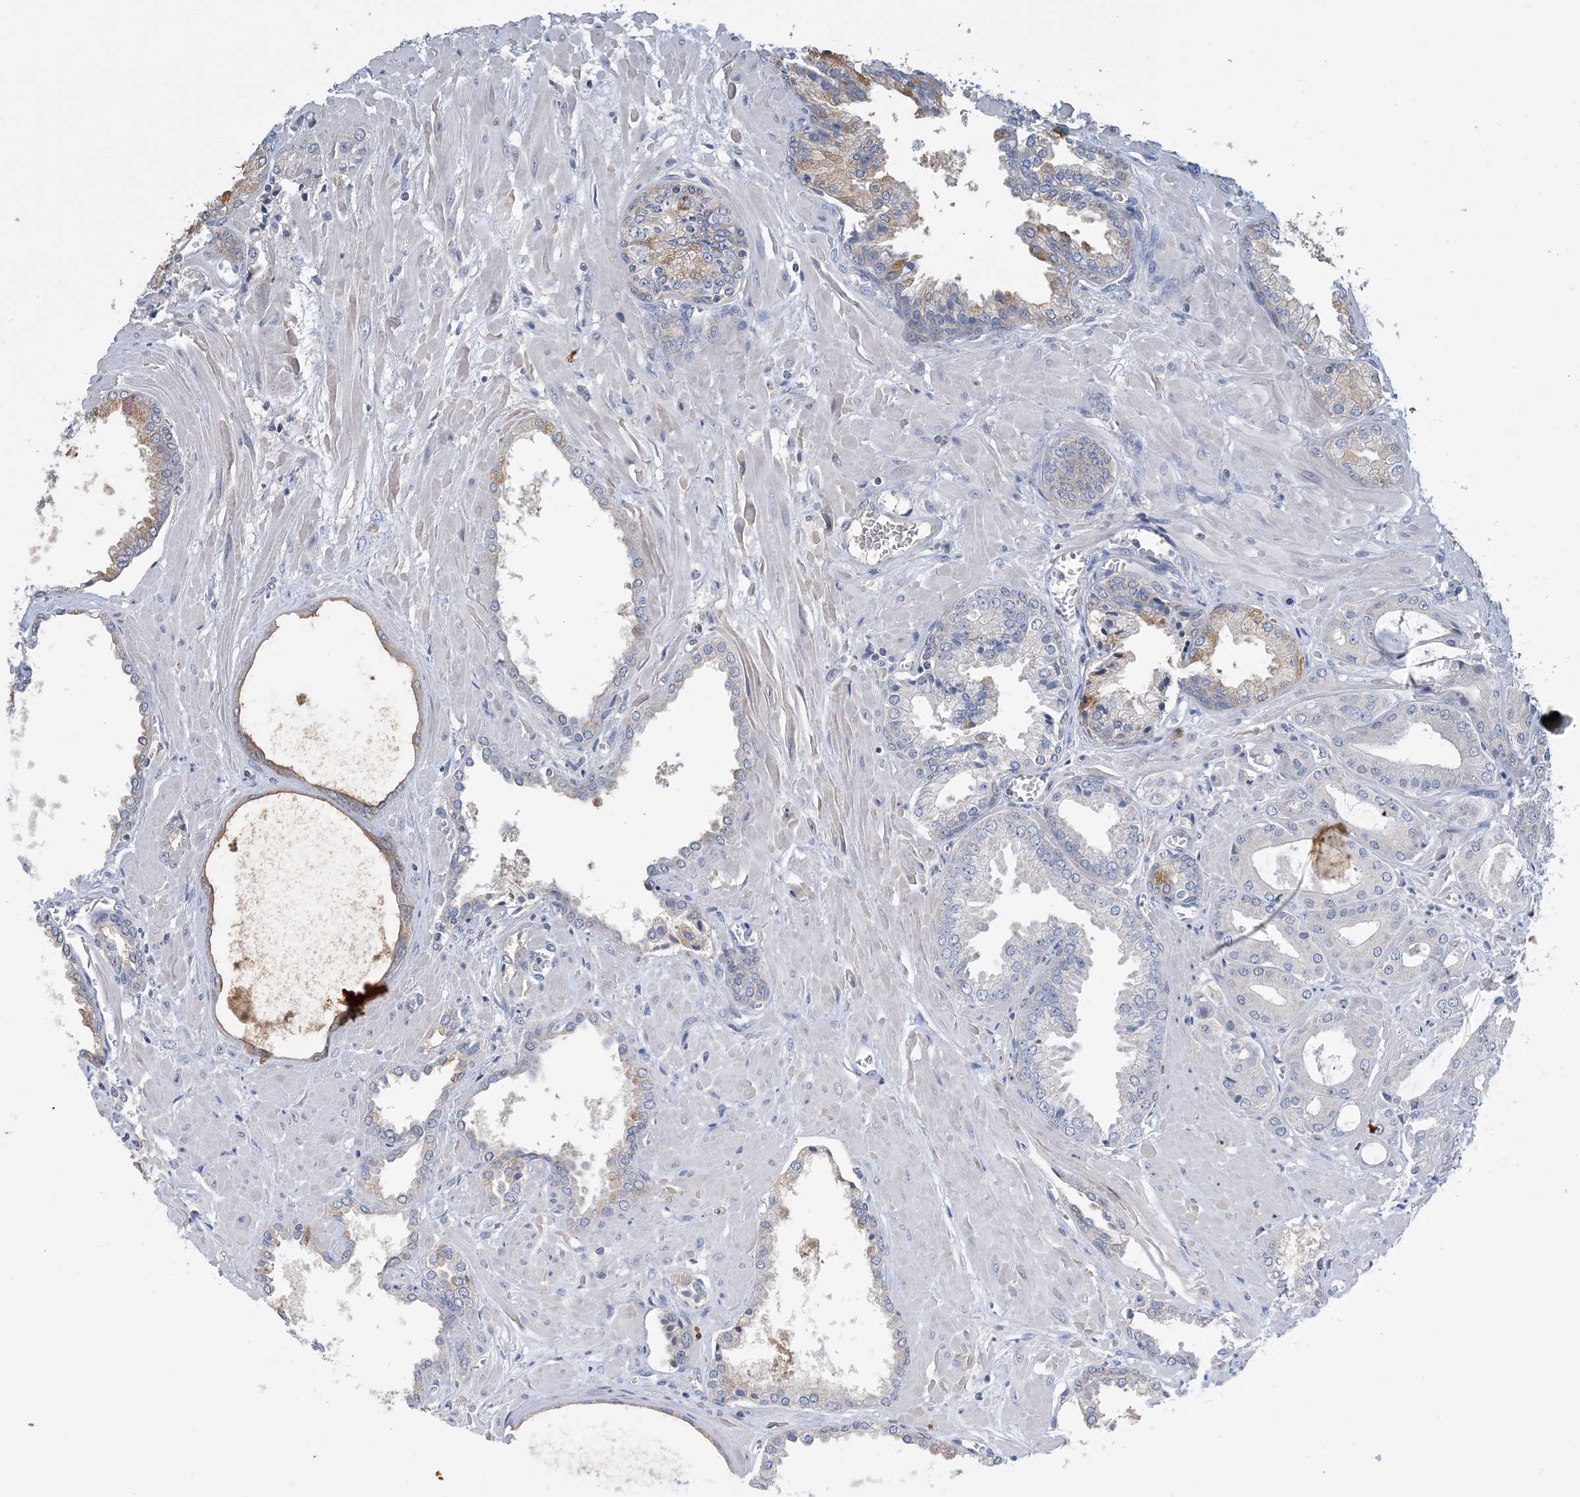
{"staining": {"intensity": "negative", "quantity": "none", "location": "none"}, "tissue": "prostate cancer", "cell_type": "Tumor cells", "image_type": "cancer", "snomed": [{"axis": "morphology", "description": "Adenocarcinoma, Low grade"}, {"axis": "topography", "description": "Prostate"}], "caption": "DAB immunohistochemical staining of human prostate low-grade adenocarcinoma demonstrates no significant expression in tumor cells.", "gene": "KPRP", "patient": {"sex": "male", "age": 67}}